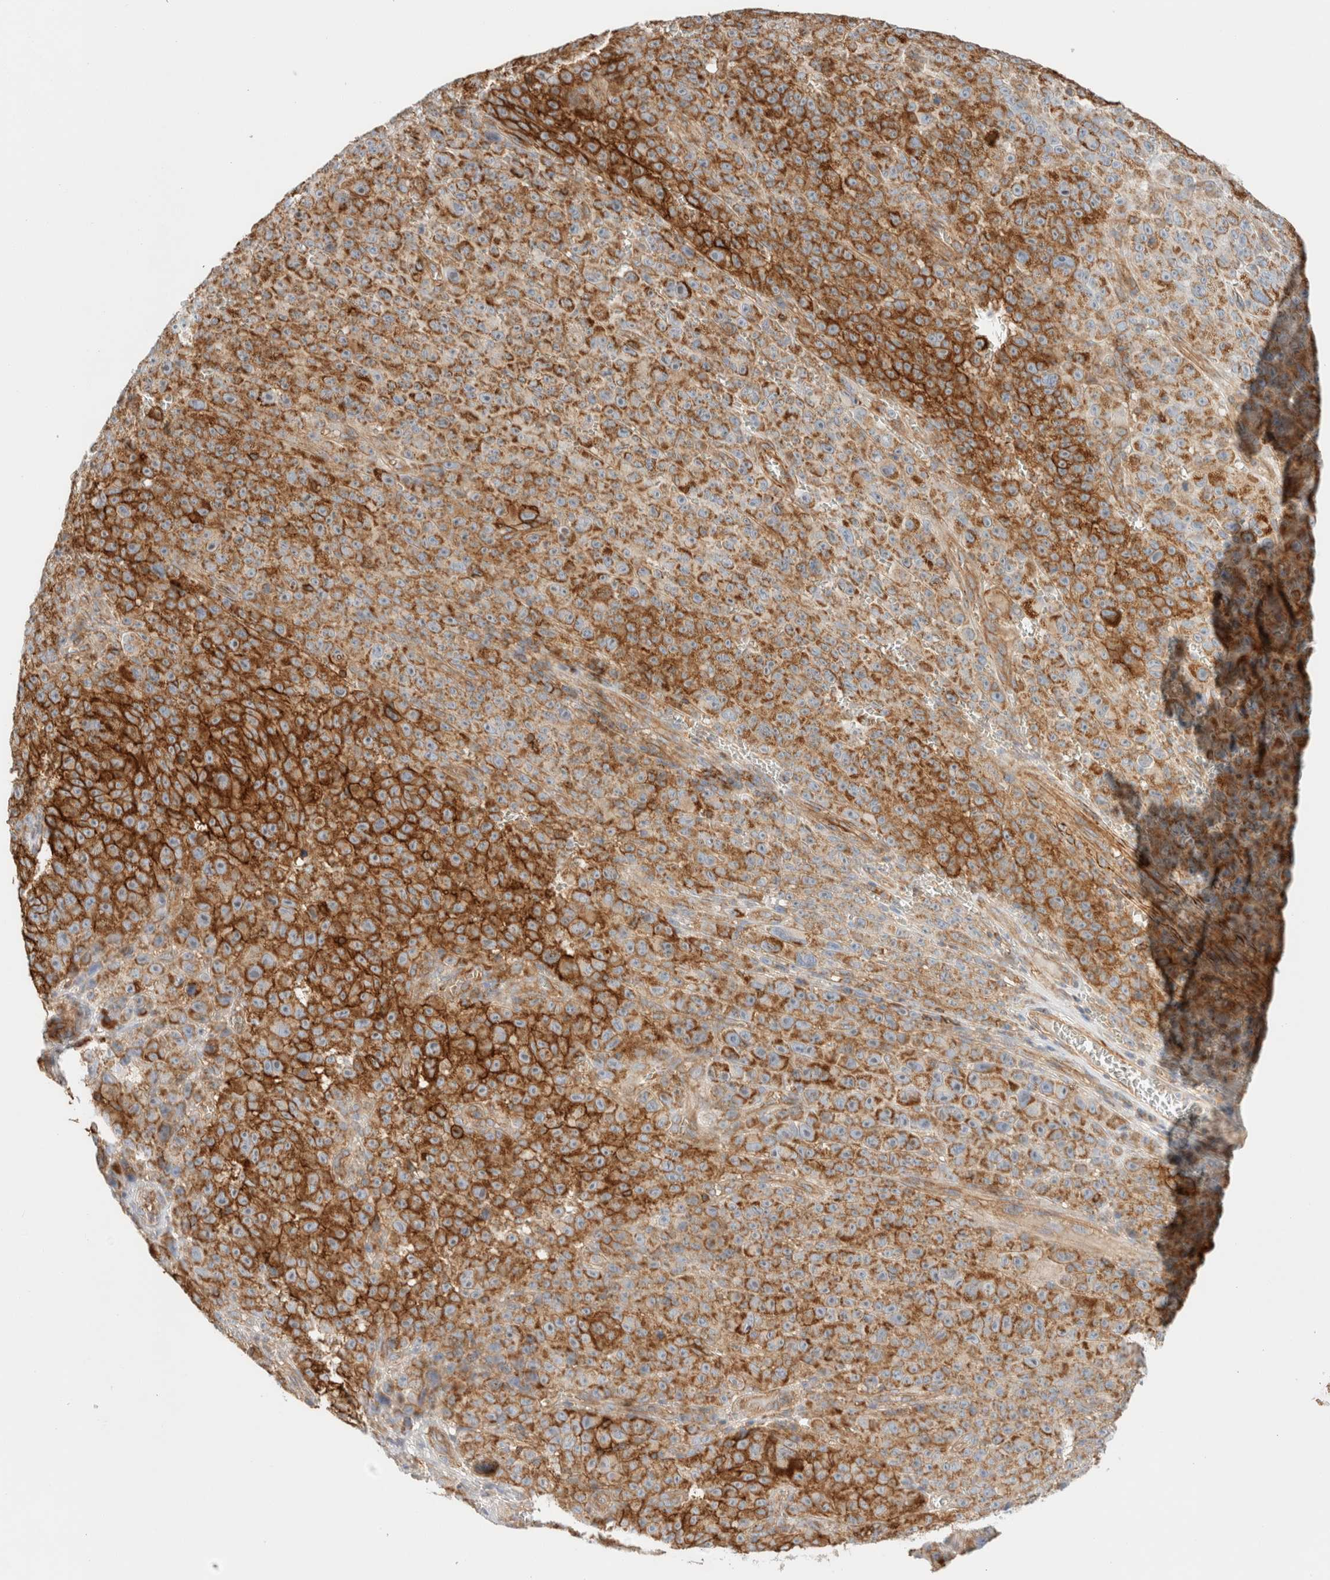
{"staining": {"intensity": "strong", "quantity": ">75%", "location": "cytoplasmic/membranous"}, "tissue": "melanoma", "cell_type": "Tumor cells", "image_type": "cancer", "snomed": [{"axis": "morphology", "description": "Malignant melanoma, NOS"}, {"axis": "topography", "description": "Skin"}], "caption": "Approximately >75% of tumor cells in human malignant melanoma show strong cytoplasmic/membranous protein staining as visualized by brown immunohistochemical staining.", "gene": "MRM3", "patient": {"sex": "female", "age": 82}}